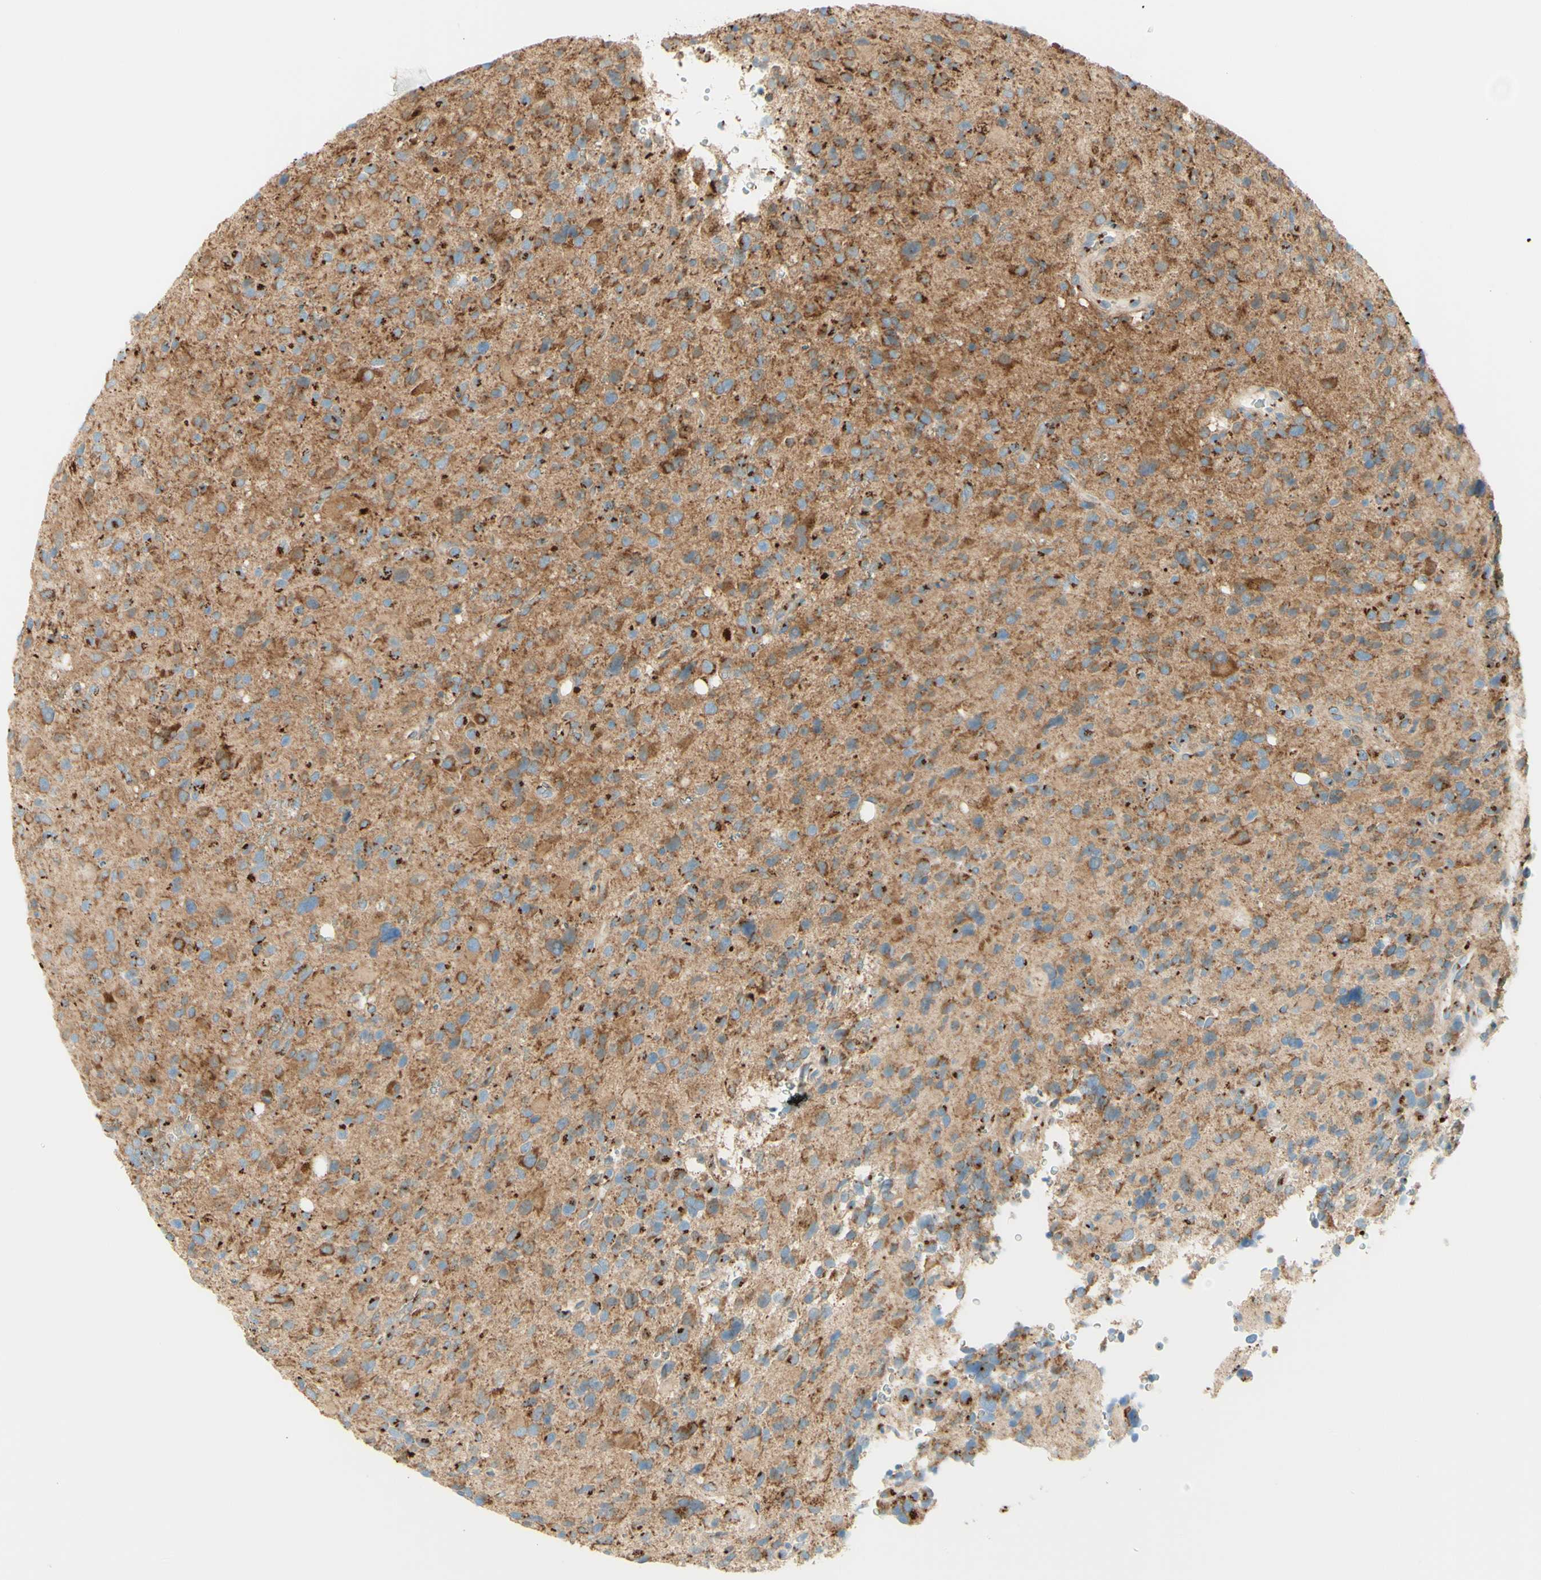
{"staining": {"intensity": "strong", "quantity": ">75%", "location": "cytoplasmic/membranous"}, "tissue": "glioma", "cell_type": "Tumor cells", "image_type": "cancer", "snomed": [{"axis": "morphology", "description": "Glioma, malignant, High grade"}, {"axis": "topography", "description": "Brain"}], "caption": "High-grade glioma (malignant) stained with DAB (3,3'-diaminobenzidine) immunohistochemistry (IHC) exhibits high levels of strong cytoplasmic/membranous positivity in about >75% of tumor cells.", "gene": "GOLGB1", "patient": {"sex": "male", "age": 48}}